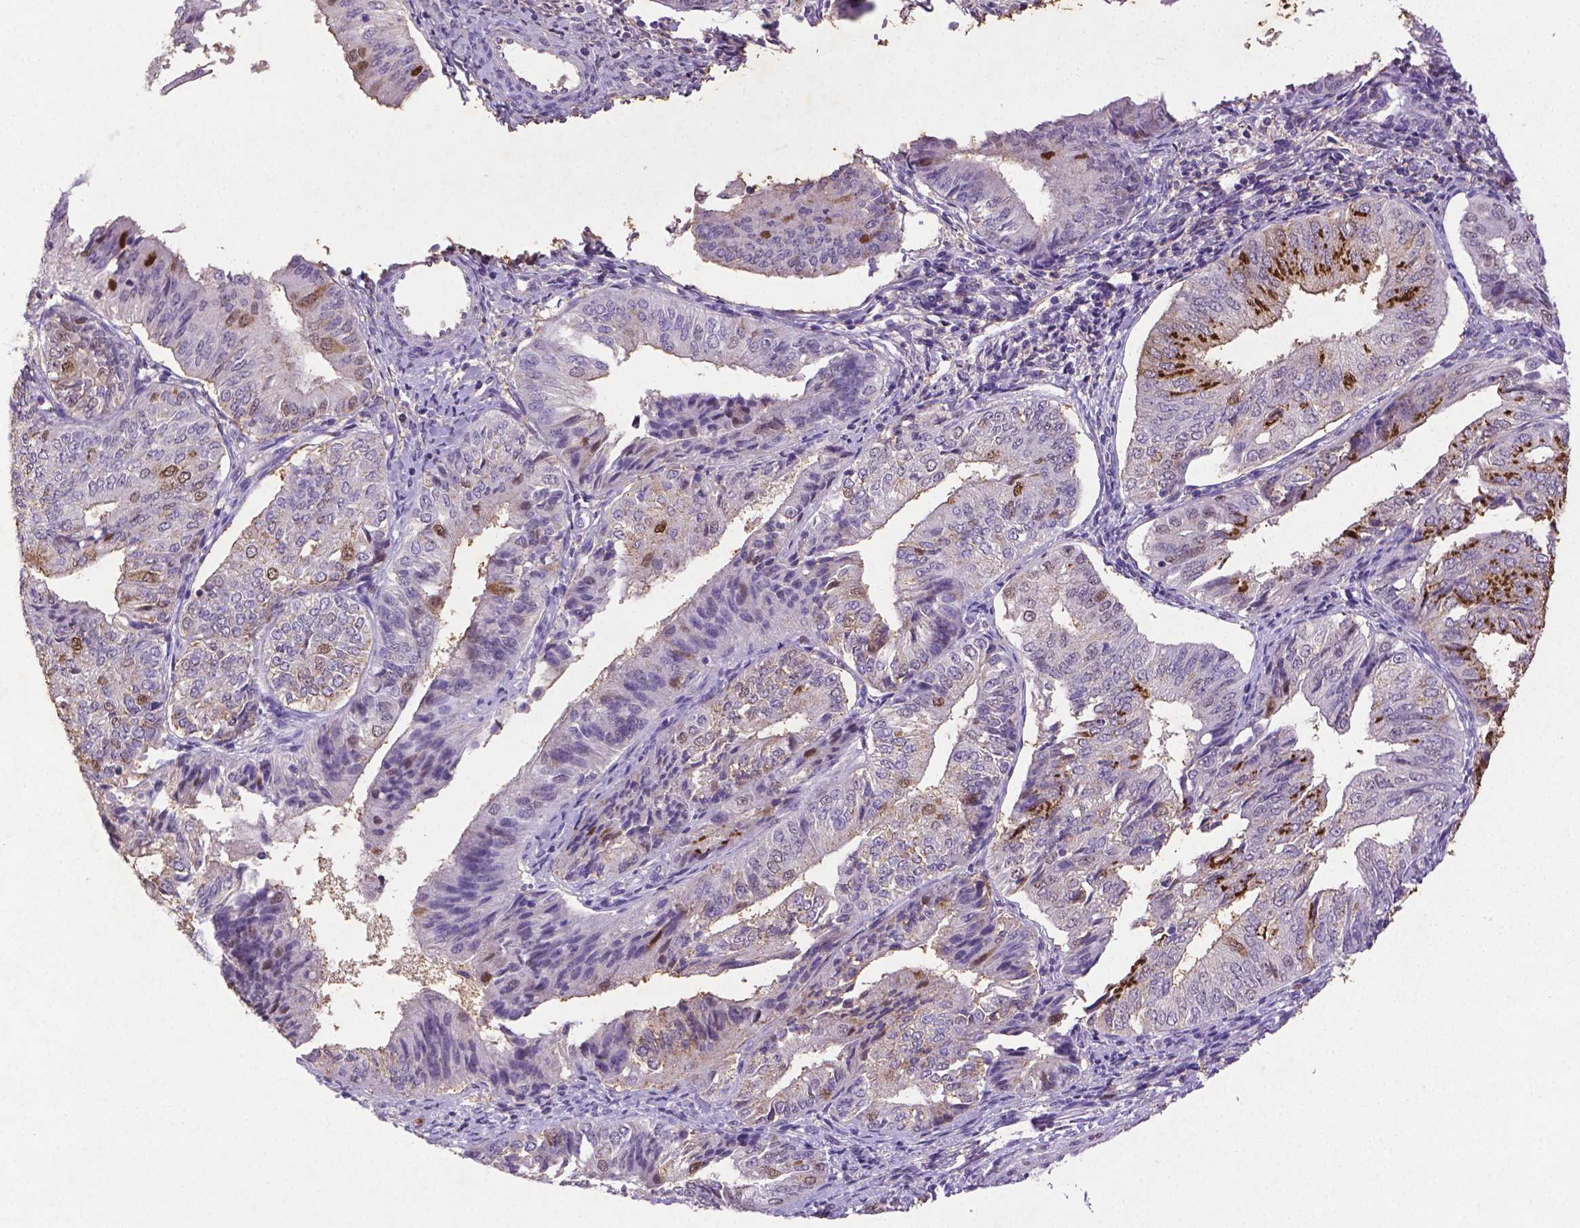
{"staining": {"intensity": "strong", "quantity": "<25%", "location": "nuclear"}, "tissue": "endometrial cancer", "cell_type": "Tumor cells", "image_type": "cancer", "snomed": [{"axis": "morphology", "description": "Adenocarcinoma, NOS"}, {"axis": "topography", "description": "Endometrium"}], "caption": "DAB immunohistochemical staining of human endometrial adenocarcinoma shows strong nuclear protein positivity in approximately <25% of tumor cells.", "gene": "CDKN1A", "patient": {"sex": "female", "age": 58}}